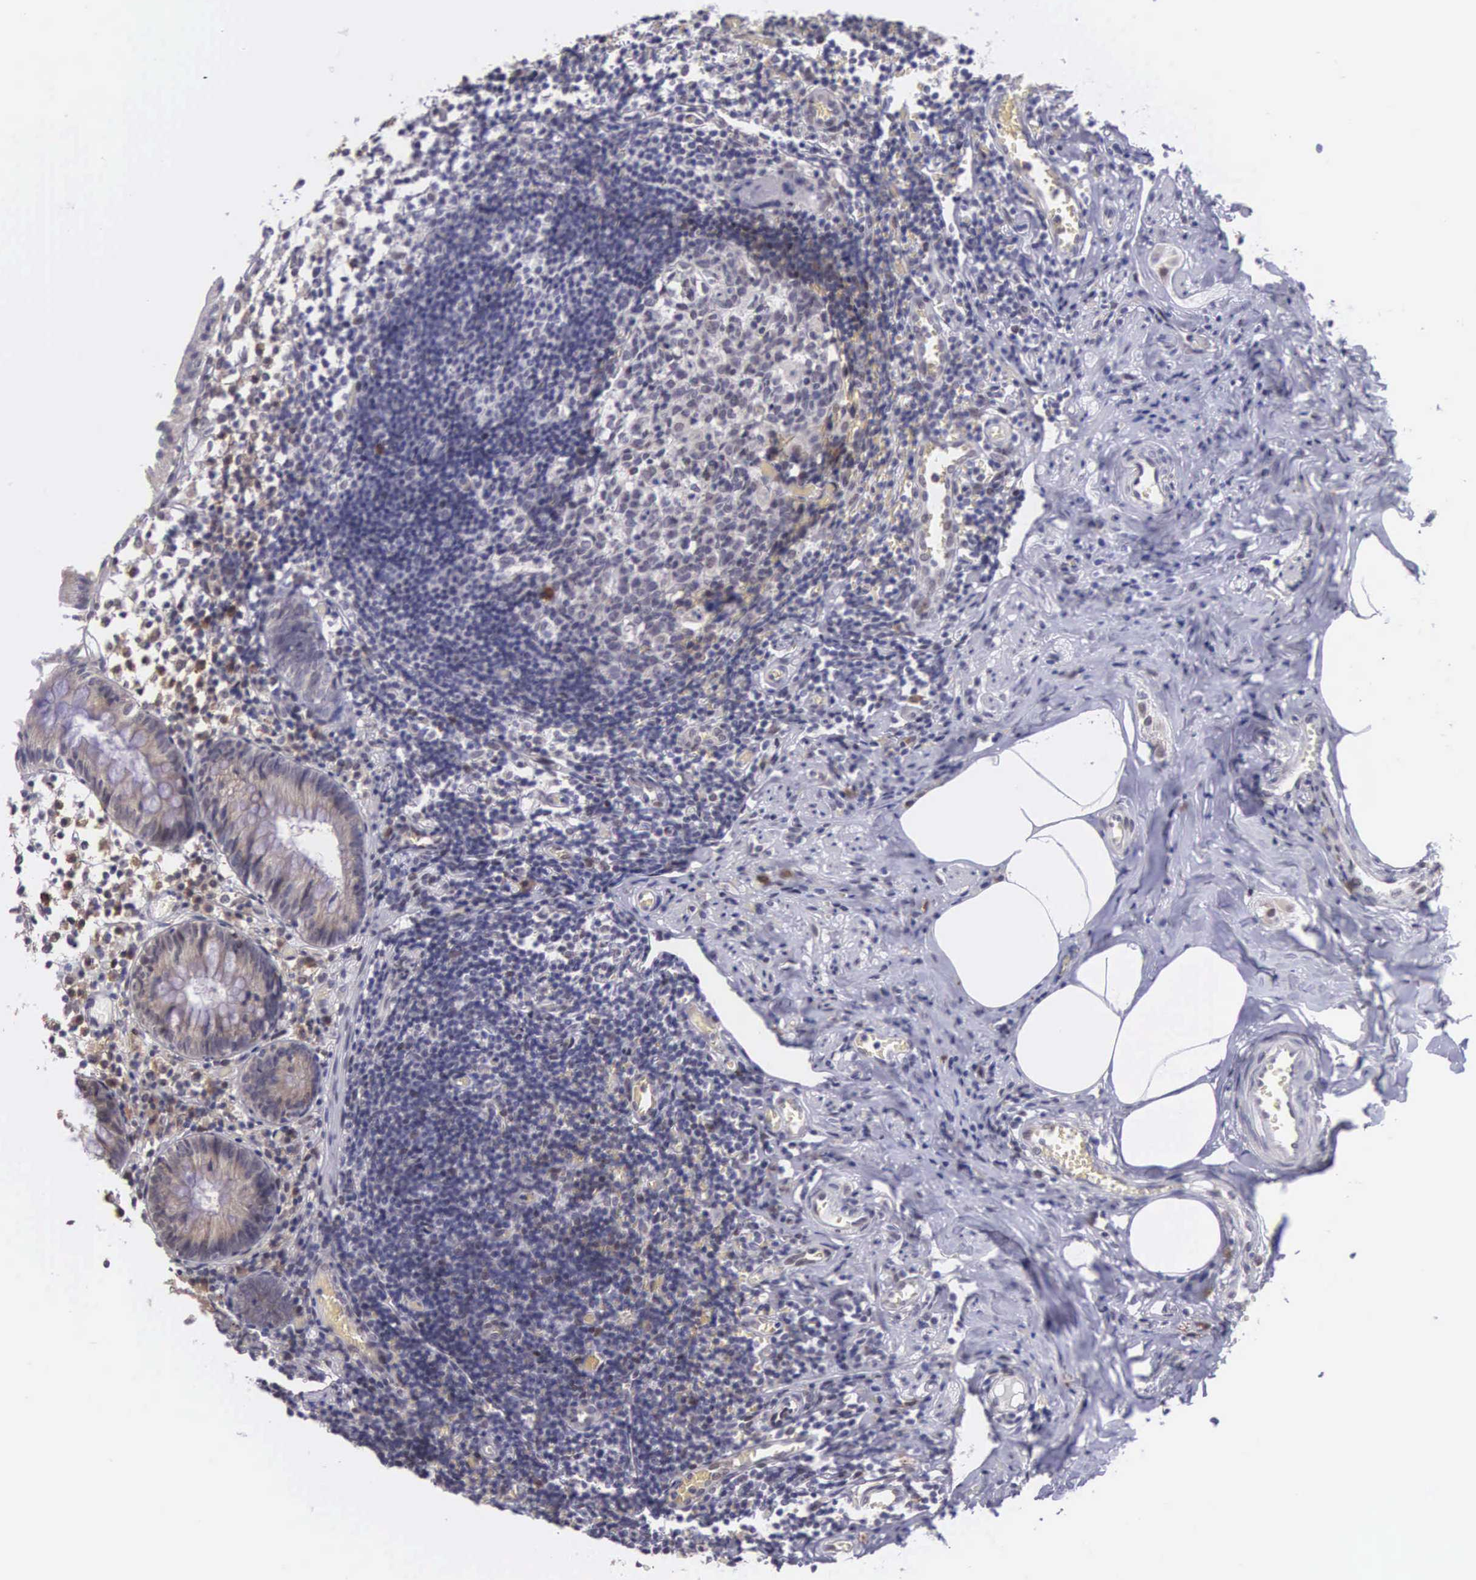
{"staining": {"intensity": "weak", "quantity": "25%-75%", "location": "cytoplasmic/membranous"}, "tissue": "appendix", "cell_type": "Glandular cells", "image_type": "normal", "snomed": [{"axis": "morphology", "description": "Normal tissue, NOS"}, {"axis": "topography", "description": "Appendix"}], "caption": "This histopathology image demonstrates immunohistochemistry staining of unremarkable appendix, with low weak cytoplasmic/membranous staining in approximately 25%-75% of glandular cells.", "gene": "SLC25A21", "patient": {"sex": "male", "age": 25}}